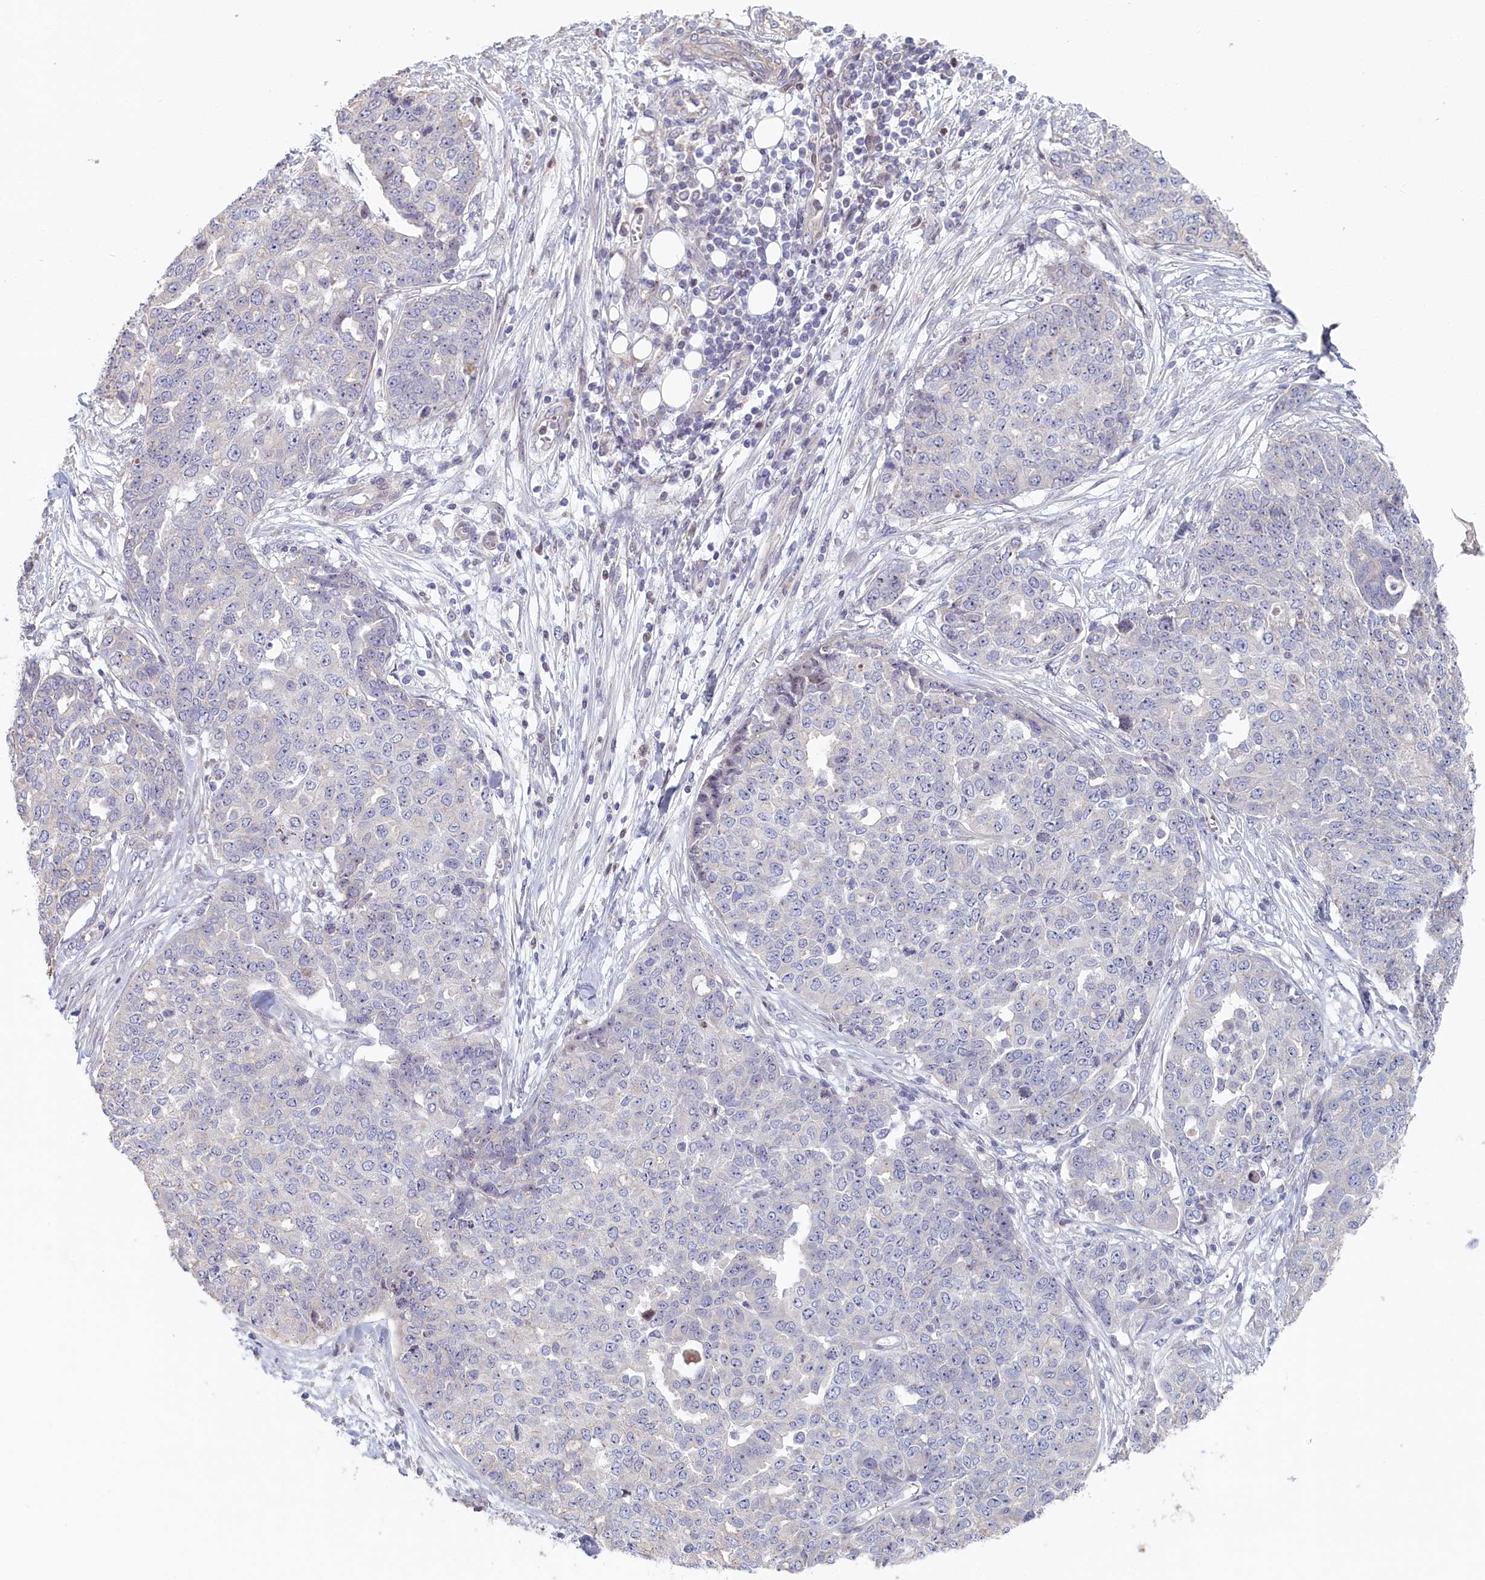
{"staining": {"intensity": "negative", "quantity": "none", "location": "none"}, "tissue": "ovarian cancer", "cell_type": "Tumor cells", "image_type": "cancer", "snomed": [{"axis": "morphology", "description": "Cystadenocarcinoma, serous, NOS"}, {"axis": "topography", "description": "Soft tissue"}, {"axis": "topography", "description": "Ovary"}], "caption": "A histopathology image of serous cystadenocarcinoma (ovarian) stained for a protein demonstrates no brown staining in tumor cells.", "gene": "INTS4", "patient": {"sex": "female", "age": 57}}